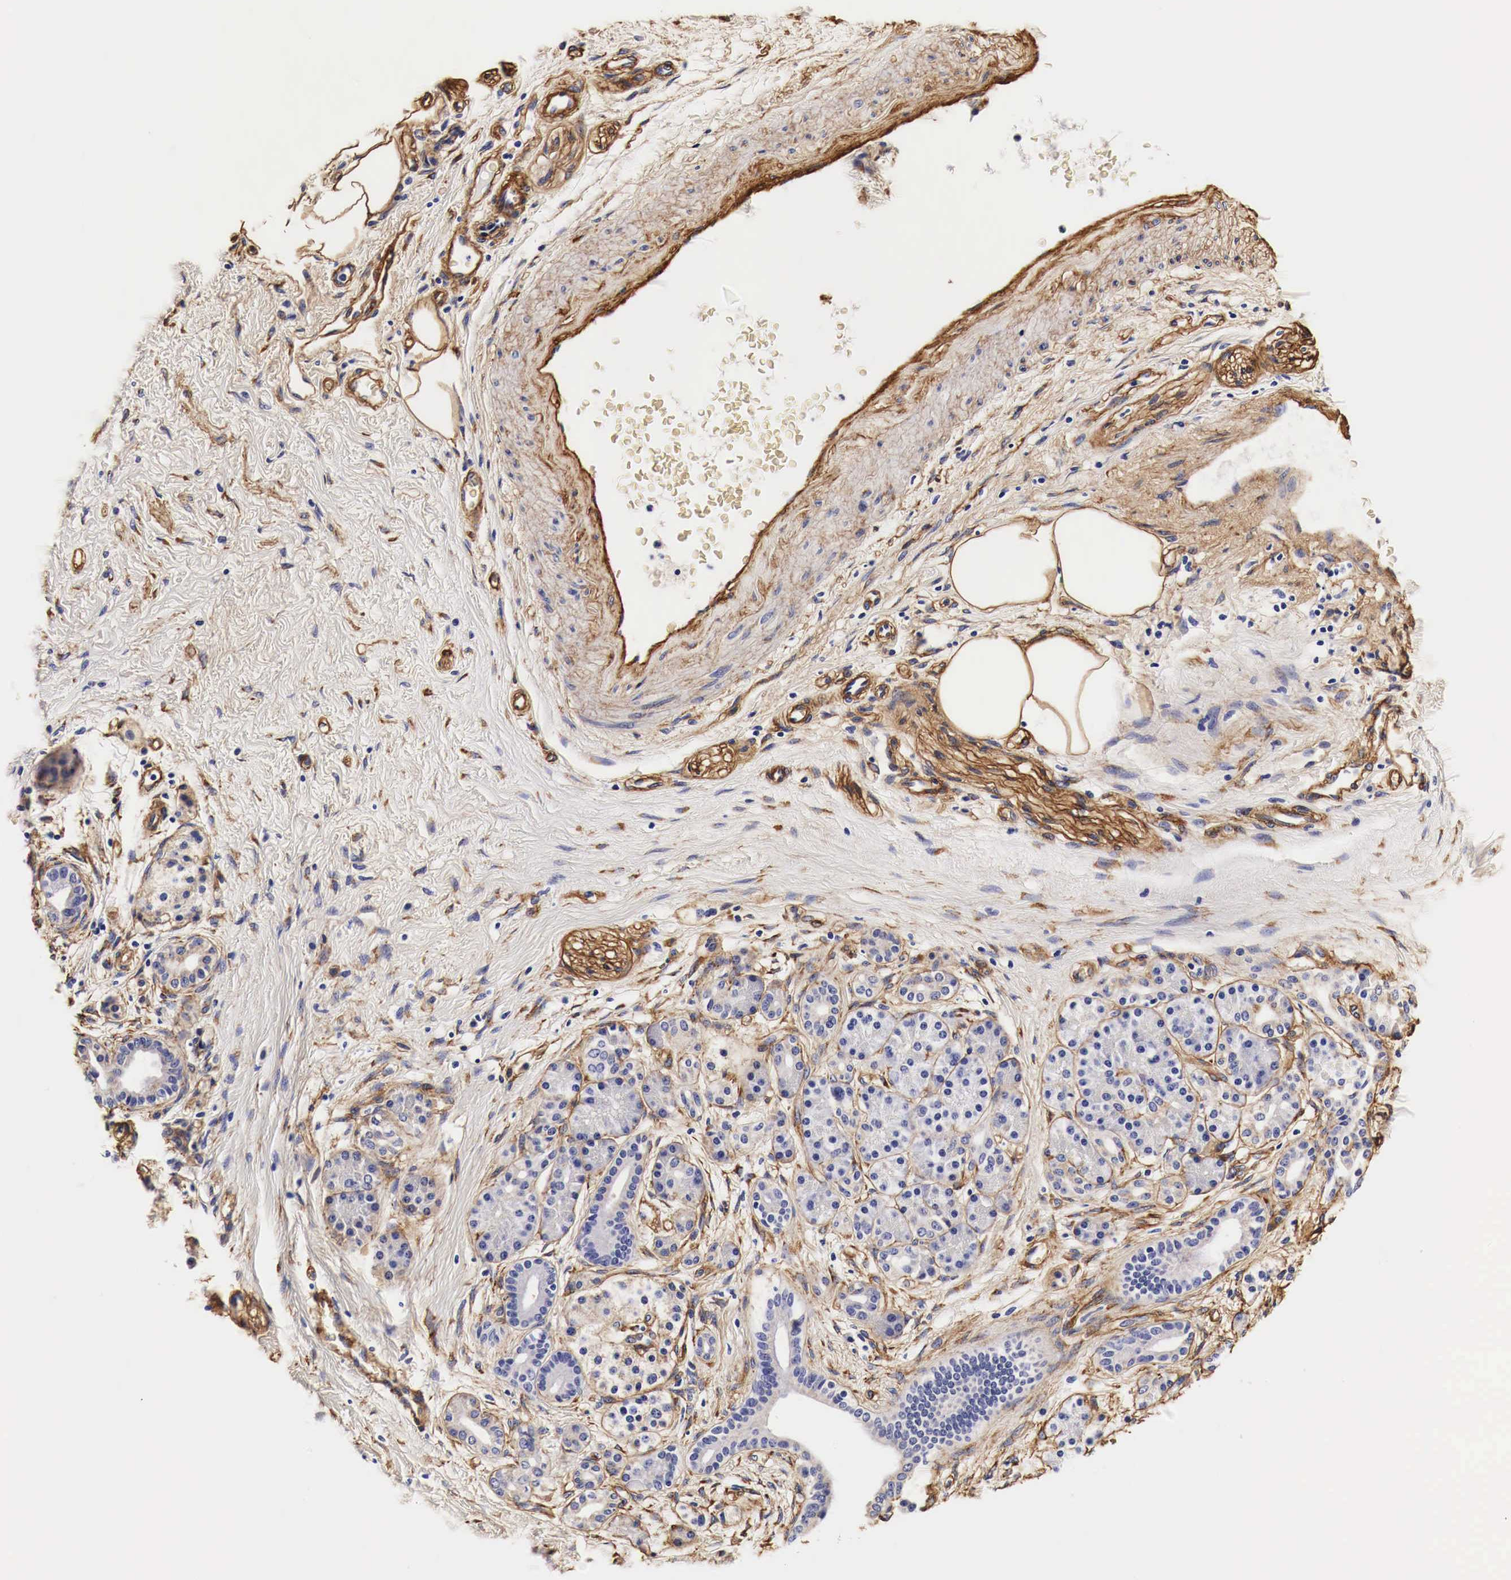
{"staining": {"intensity": "weak", "quantity": "<25%", "location": "cytoplasmic/membranous"}, "tissue": "pancreatic cancer", "cell_type": "Tumor cells", "image_type": "cancer", "snomed": [{"axis": "morphology", "description": "Adenocarcinoma, NOS"}, {"axis": "topography", "description": "Pancreas"}], "caption": "Pancreatic adenocarcinoma stained for a protein using IHC reveals no staining tumor cells.", "gene": "LAMB2", "patient": {"sex": "female", "age": 66}}